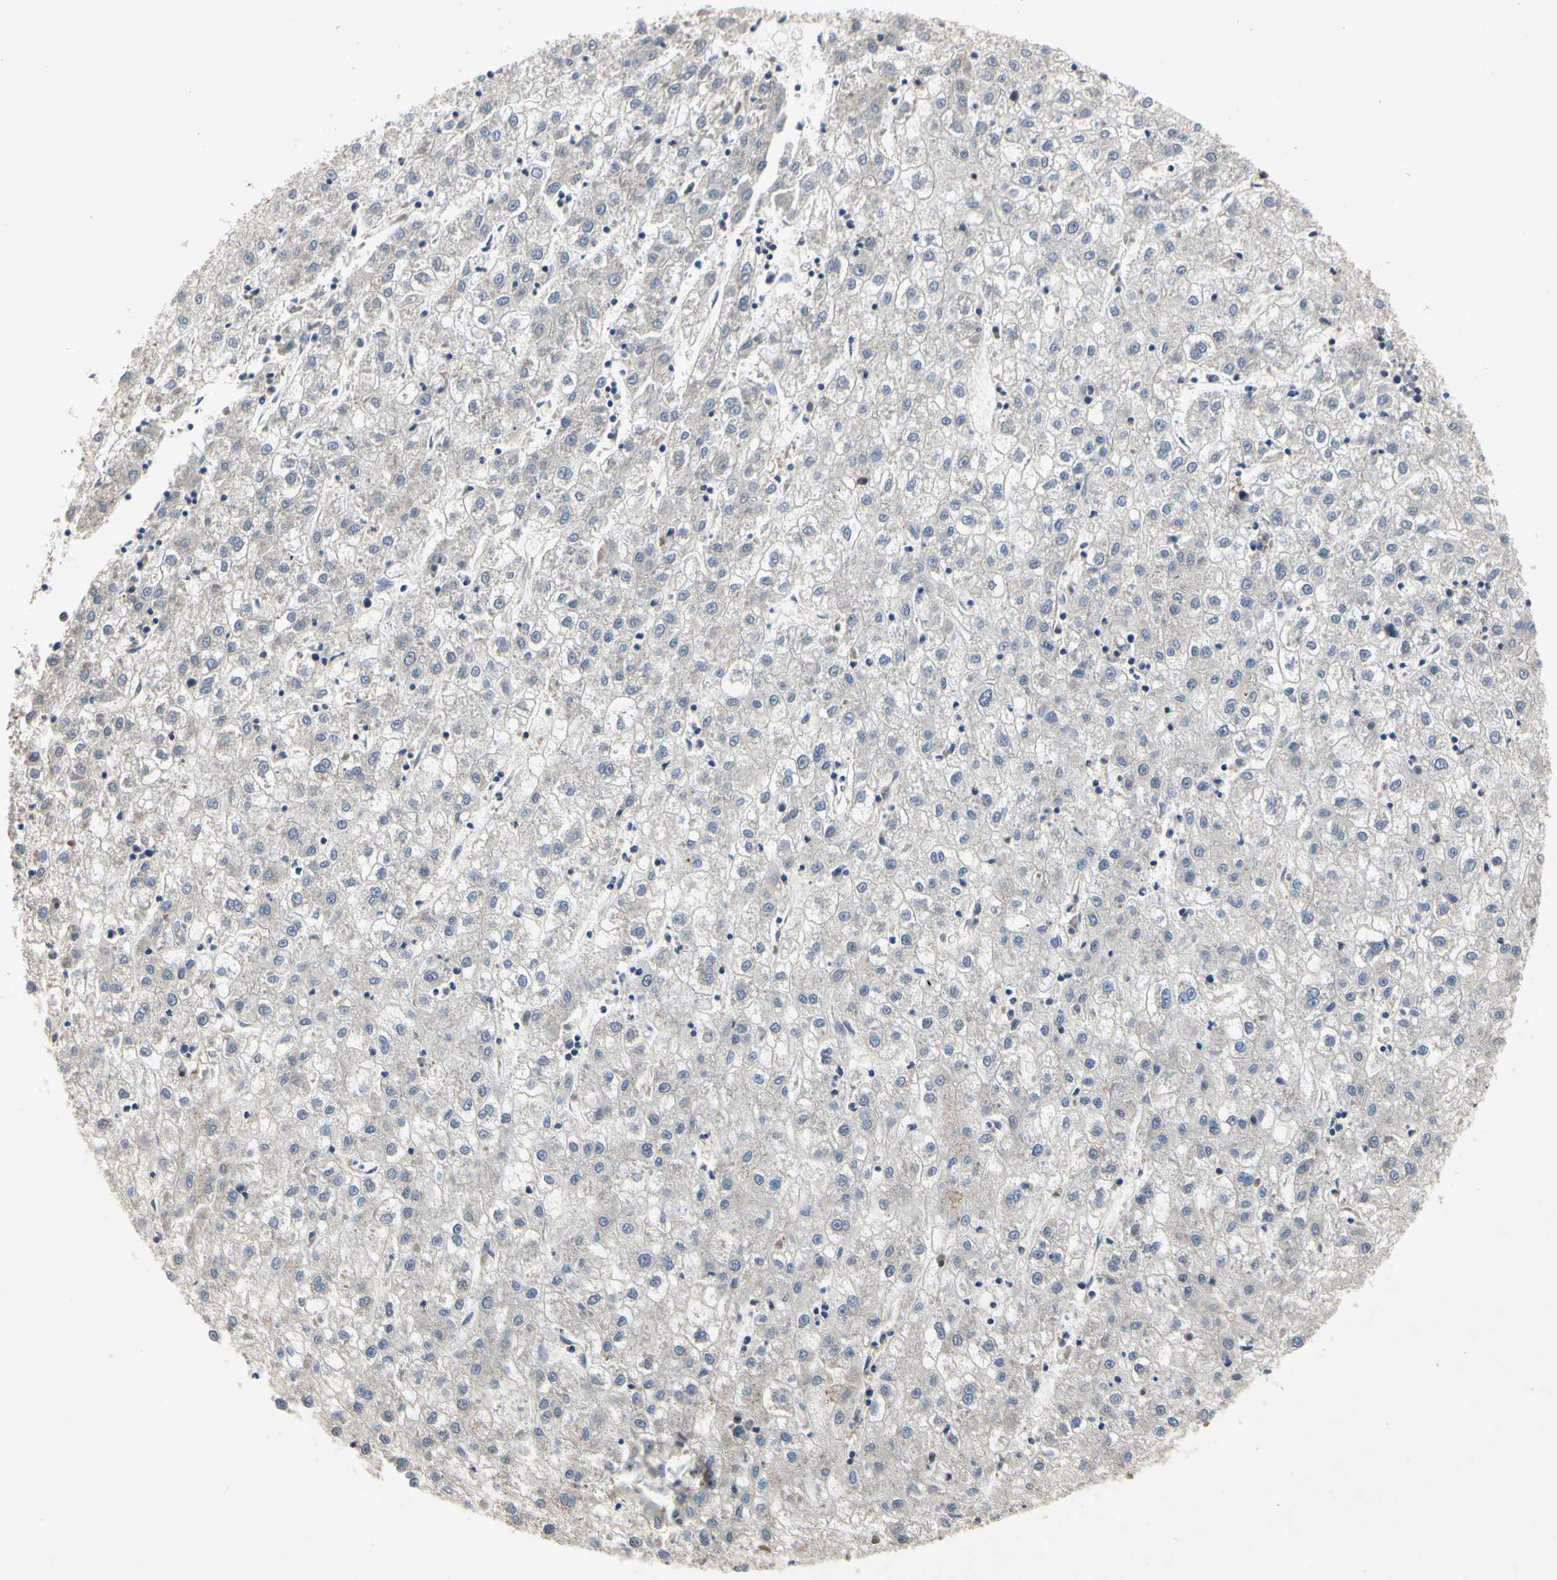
{"staining": {"intensity": "negative", "quantity": "none", "location": "none"}, "tissue": "liver cancer", "cell_type": "Tumor cells", "image_type": "cancer", "snomed": [{"axis": "morphology", "description": "Carcinoma, Hepatocellular, NOS"}, {"axis": "topography", "description": "Liver"}], "caption": "Image shows no significant protein staining in tumor cells of liver cancer. The staining is performed using DAB brown chromogen with nuclei counter-stained in using hematoxylin.", "gene": "CRTAC1", "patient": {"sex": "male", "age": 72}}